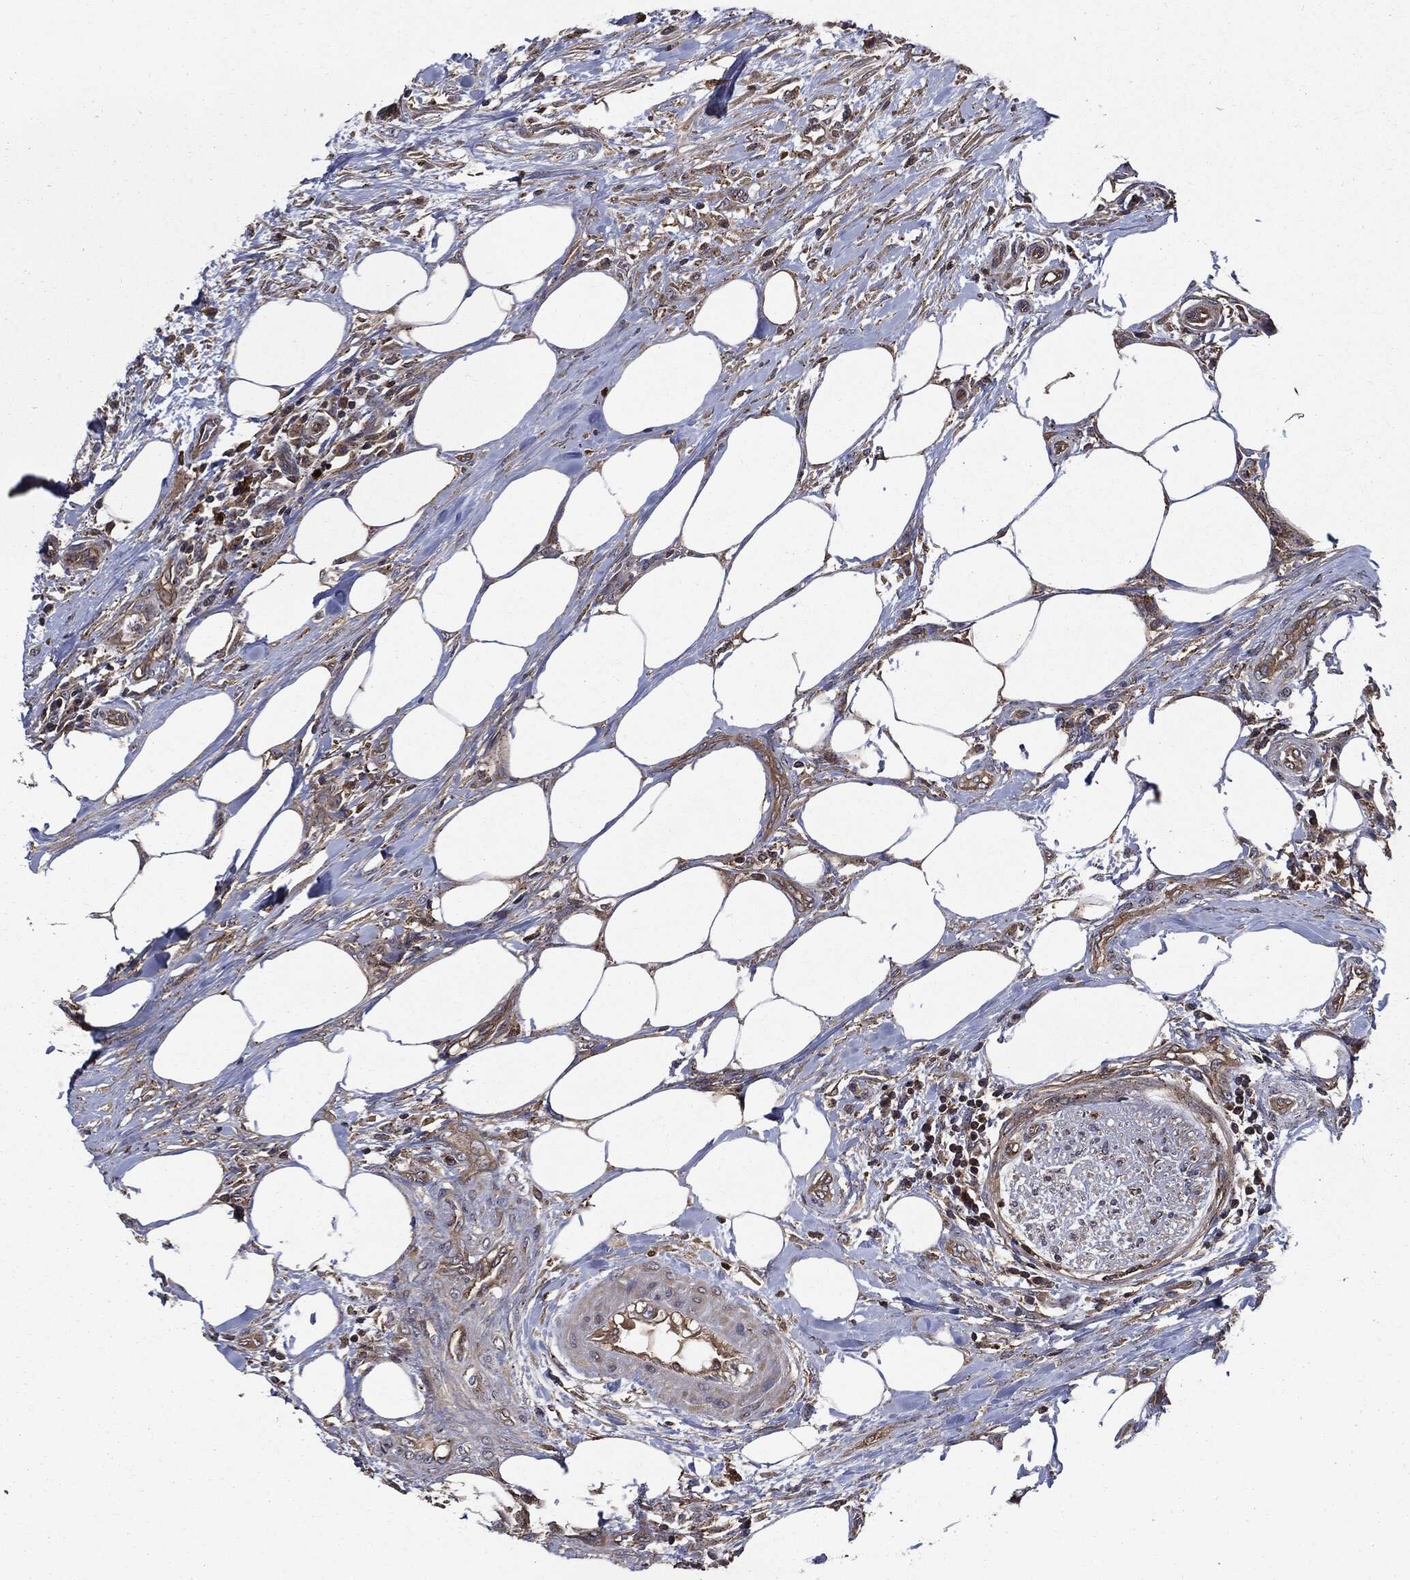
{"staining": {"intensity": "moderate", "quantity": ">75%", "location": "cytoplasmic/membranous"}, "tissue": "urothelial cancer", "cell_type": "Tumor cells", "image_type": "cancer", "snomed": [{"axis": "morphology", "description": "Urothelial carcinoma, High grade"}, {"axis": "topography", "description": "Urinary bladder"}], "caption": "The photomicrograph reveals a brown stain indicating the presence of a protein in the cytoplasmic/membranous of tumor cells in urothelial cancer. Nuclei are stained in blue.", "gene": "PDCD6IP", "patient": {"sex": "male", "age": 35}}